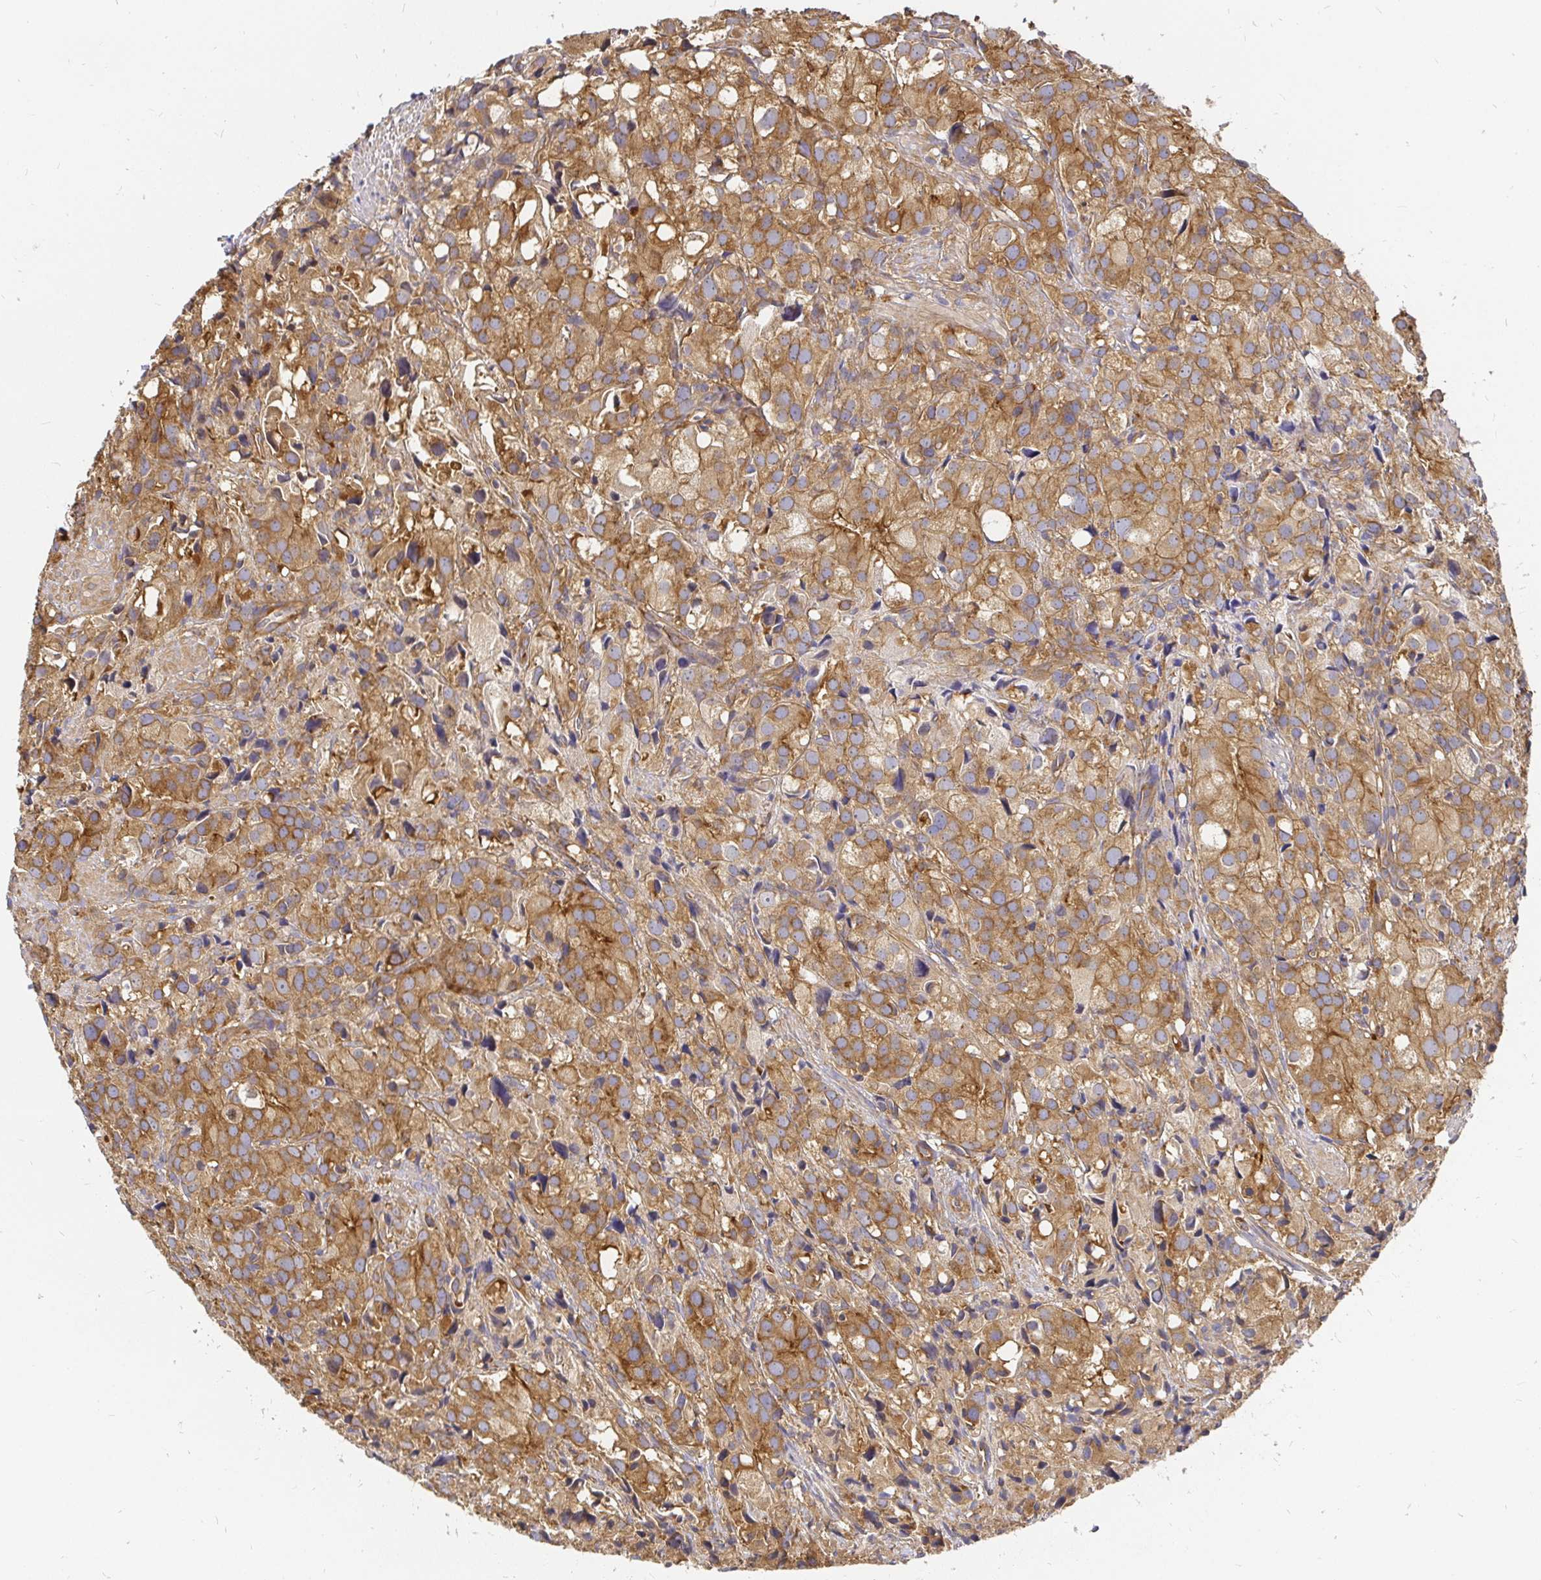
{"staining": {"intensity": "moderate", "quantity": ">75%", "location": "cytoplasmic/membranous"}, "tissue": "prostate cancer", "cell_type": "Tumor cells", "image_type": "cancer", "snomed": [{"axis": "morphology", "description": "Adenocarcinoma, High grade"}, {"axis": "topography", "description": "Prostate"}], "caption": "Prostate adenocarcinoma (high-grade) stained with immunohistochemistry demonstrates moderate cytoplasmic/membranous positivity in approximately >75% of tumor cells.", "gene": "KIF5B", "patient": {"sex": "male", "age": 86}}